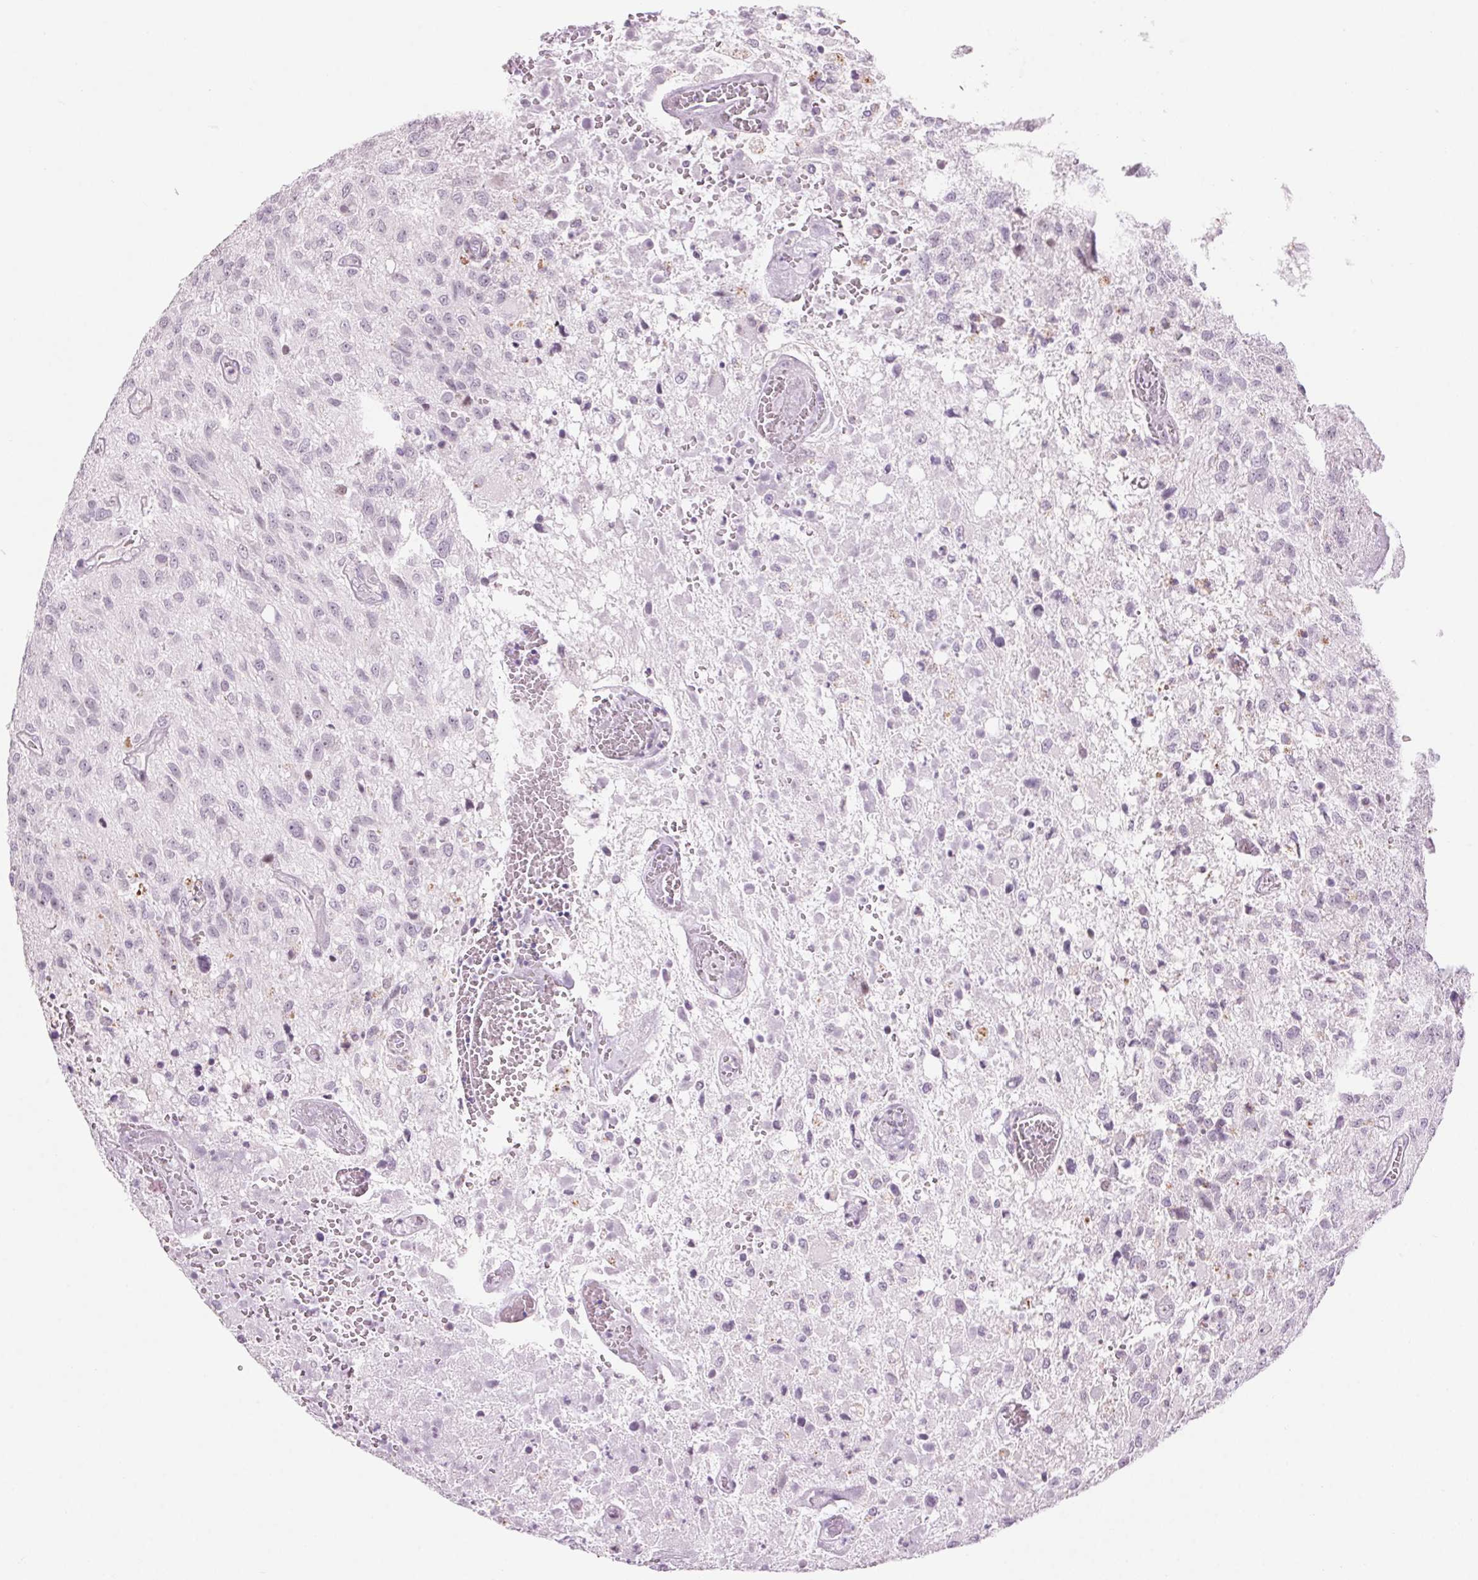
{"staining": {"intensity": "negative", "quantity": "none", "location": "none"}, "tissue": "glioma", "cell_type": "Tumor cells", "image_type": "cancer", "snomed": [{"axis": "morphology", "description": "Glioma, malignant, Low grade"}, {"axis": "topography", "description": "Brain"}], "caption": "Immunohistochemistry (IHC) photomicrograph of neoplastic tissue: glioma stained with DAB (3,3'-diaminobenzidine) exhibits no significant protein expression in tumor cells.", "gene": "MPO", "patient": {"sex": "male", "age": 66}}